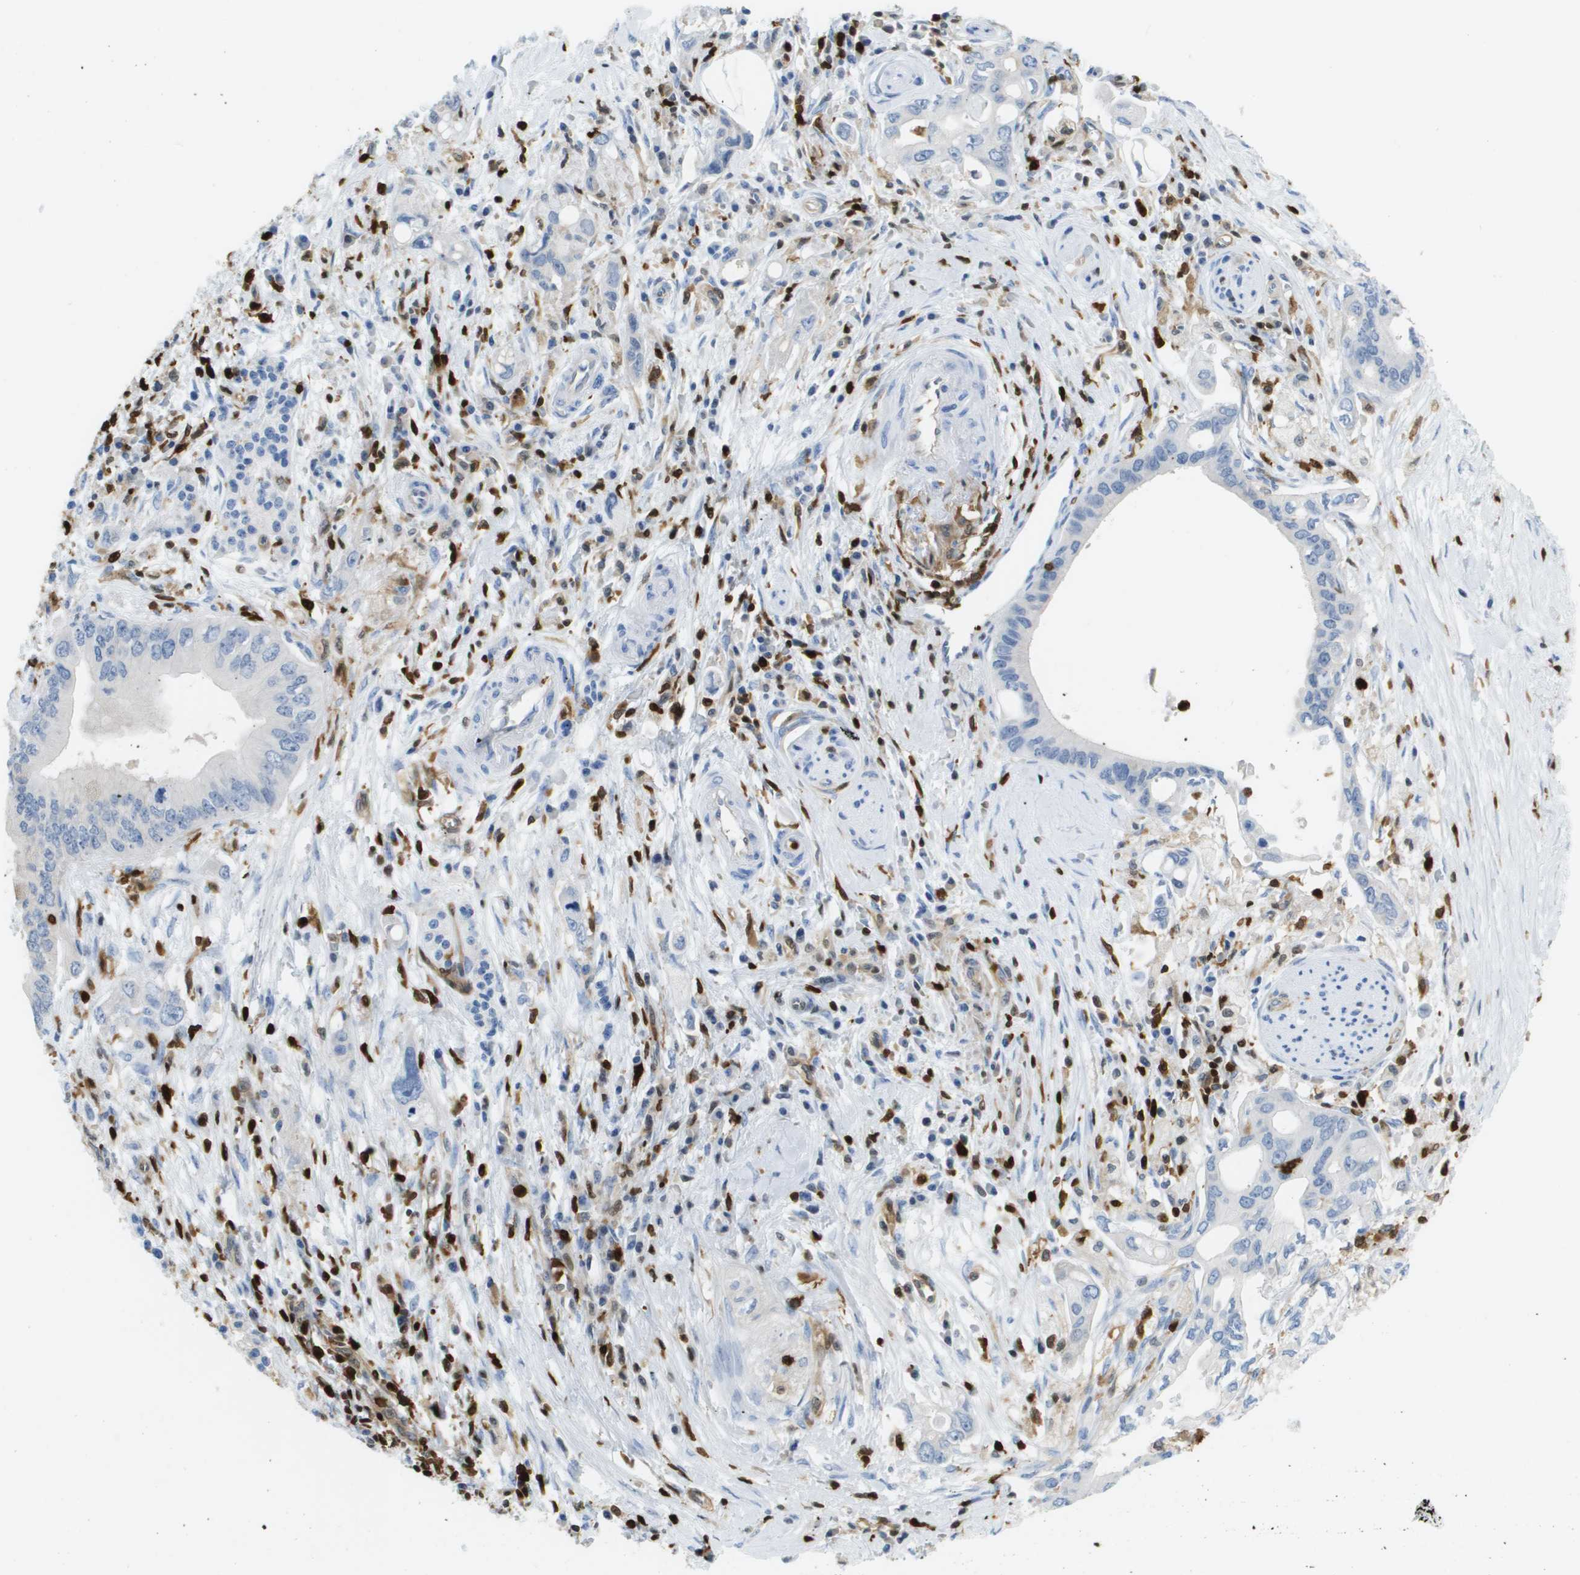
{"staining": {"intensity": "negative", "quantity": "none", "location": "none"}, "tissue": "pancreatic cancer", "cell_type": "Tumor cells", "image_type": "cancer", "snomed": [{"axis": "morphology", "description": "Adenocarcinoma, NOS"}, {"axis": "topography", "description": "Pancreas"}], "caption": "Immunohistochemical staining of human pancreatic cancer (adenocarcinoma) displays no significant positivity in tumor cells.", "gene": "DOCK5", "patient": {"sex": "female", "age": 73}}